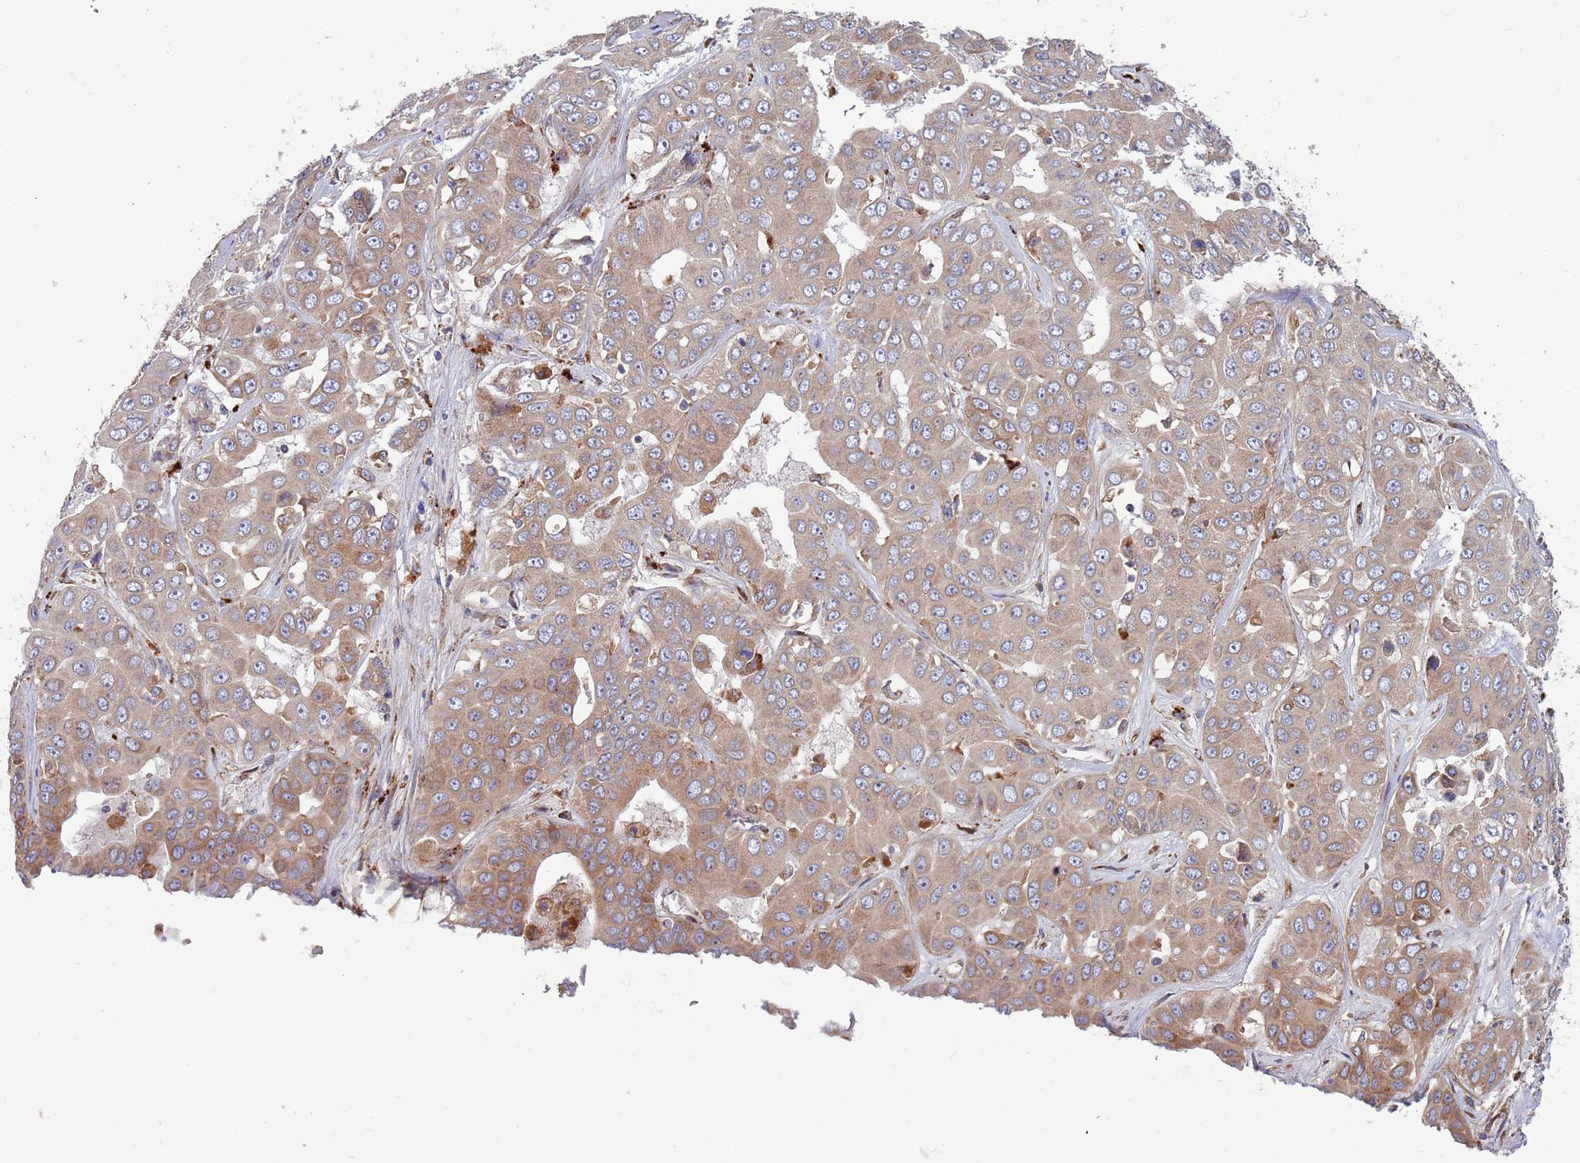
{"staining": {"intensity": "moderate", "quantity": ">75%", "location": "cytoplasmic/membranous"}, "tissue": "liver cancer", "cell_type": "Tumor cells", "image_type": "cancer", "snomed": [{"axis": "morphology", "description": "Cholangiocarcinoma"}, {"axis": "topography", "description": "Liver"}], "caption": "Human liver cholangiocarcinoma stained with a brown dye shows moderate cytoplasmic/membranous positive positivity in about >75% of tumor cells.", "gene": "ARMCX6", "patient": {"sex": "female", "age": 52}}